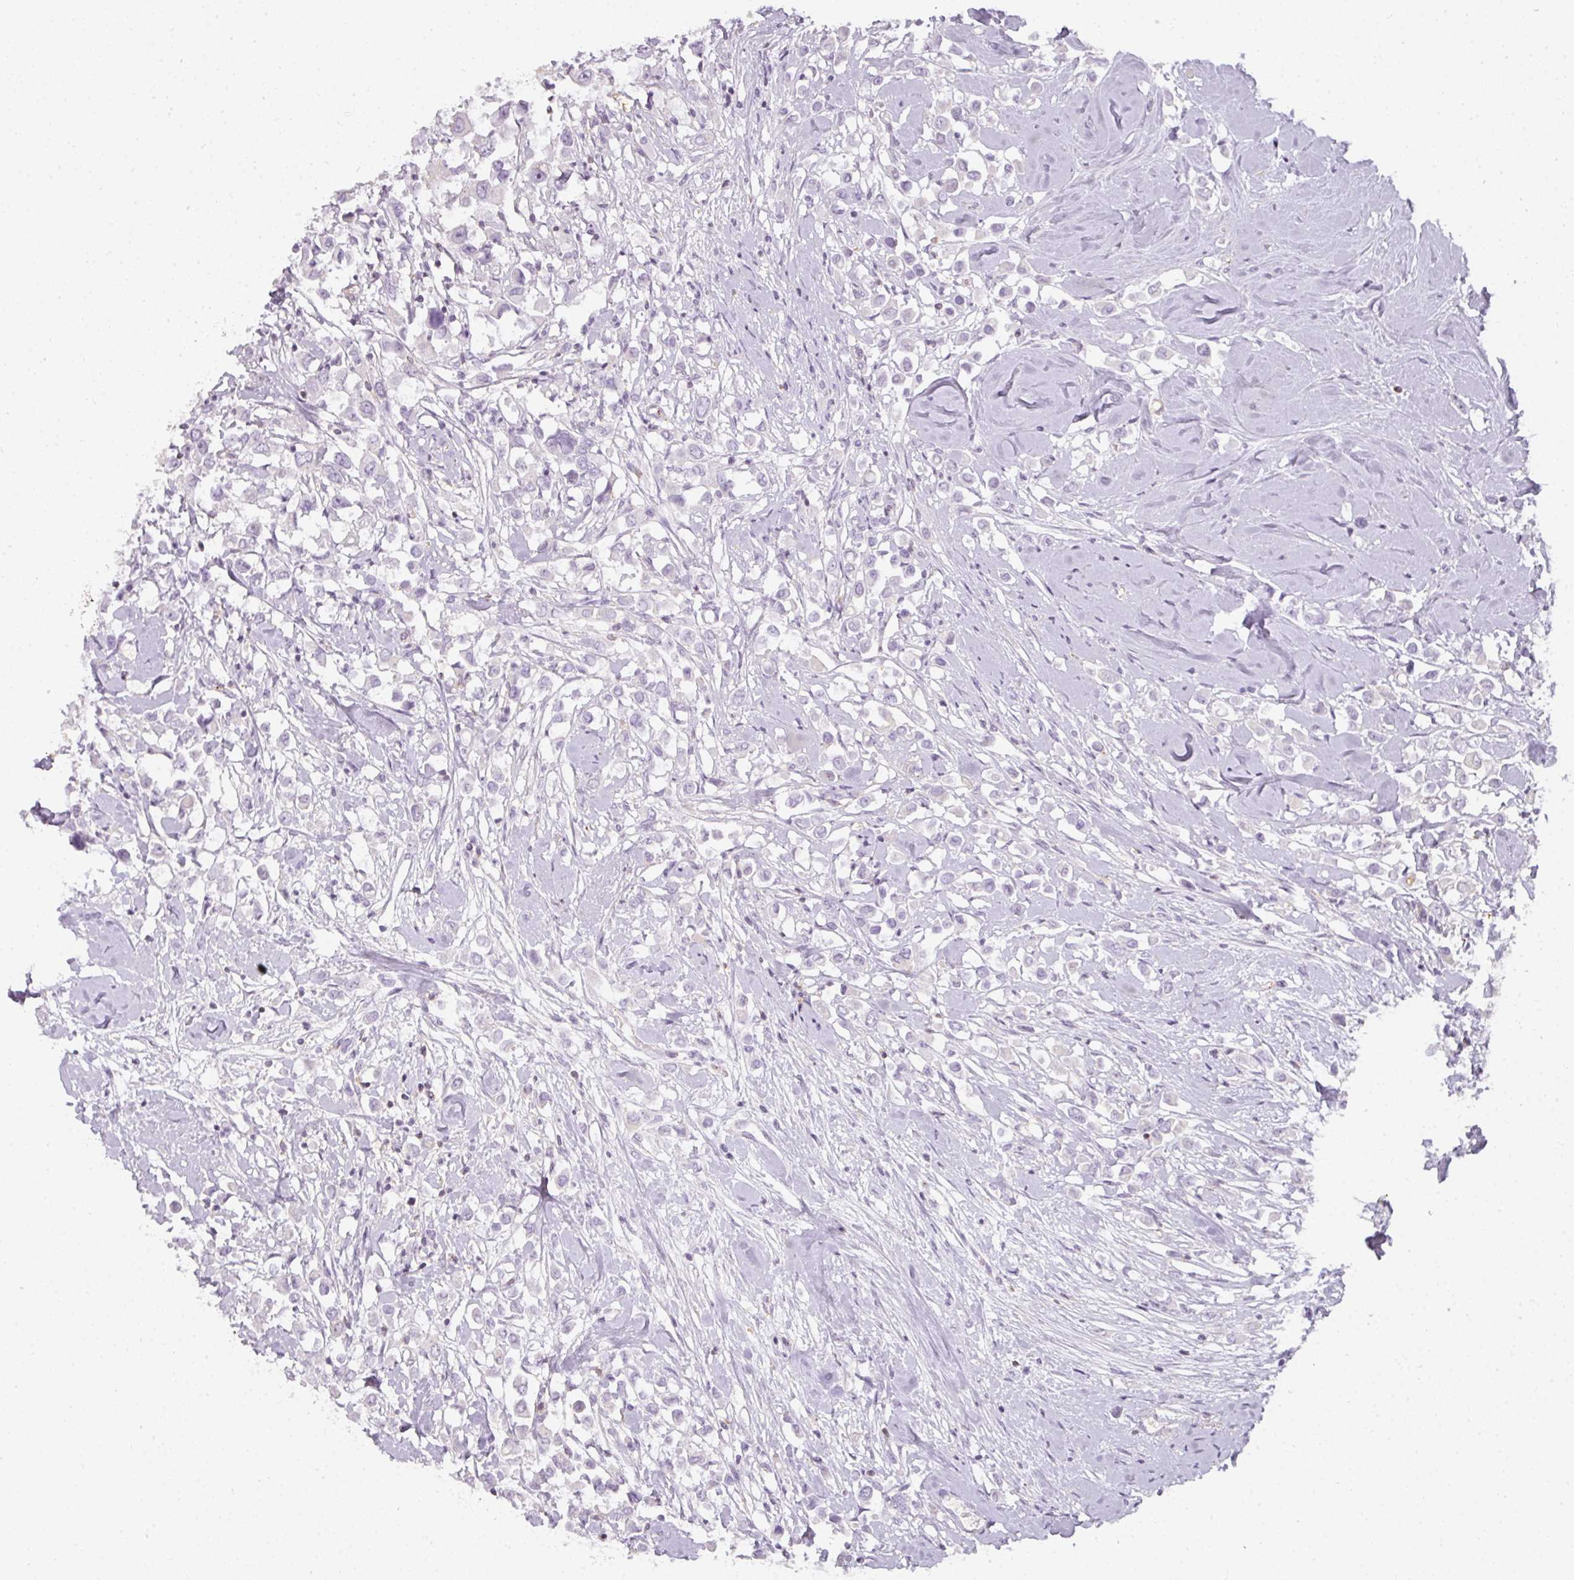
{"staining": {"intensity": "negative", "quantity": "none", "location": "none"}, "tissue": "breast cancer", "cell_type": "Tumor cells", "image_type": "cancer", "snomed": [{"axis": "morphology", "description": "Duct carcinoma"}, {"axis": "topography", "description": "Breast"}], "caption": "Tumor cells show no significant protein positivity in breast cancer. Brightfield microscopy of immunohistochemistry stained with DAB (brown) and hematoxylin (blue), captured at high magnification.", "gene": "TMEM42", "patient": {"sex": "female", "age": 61}}